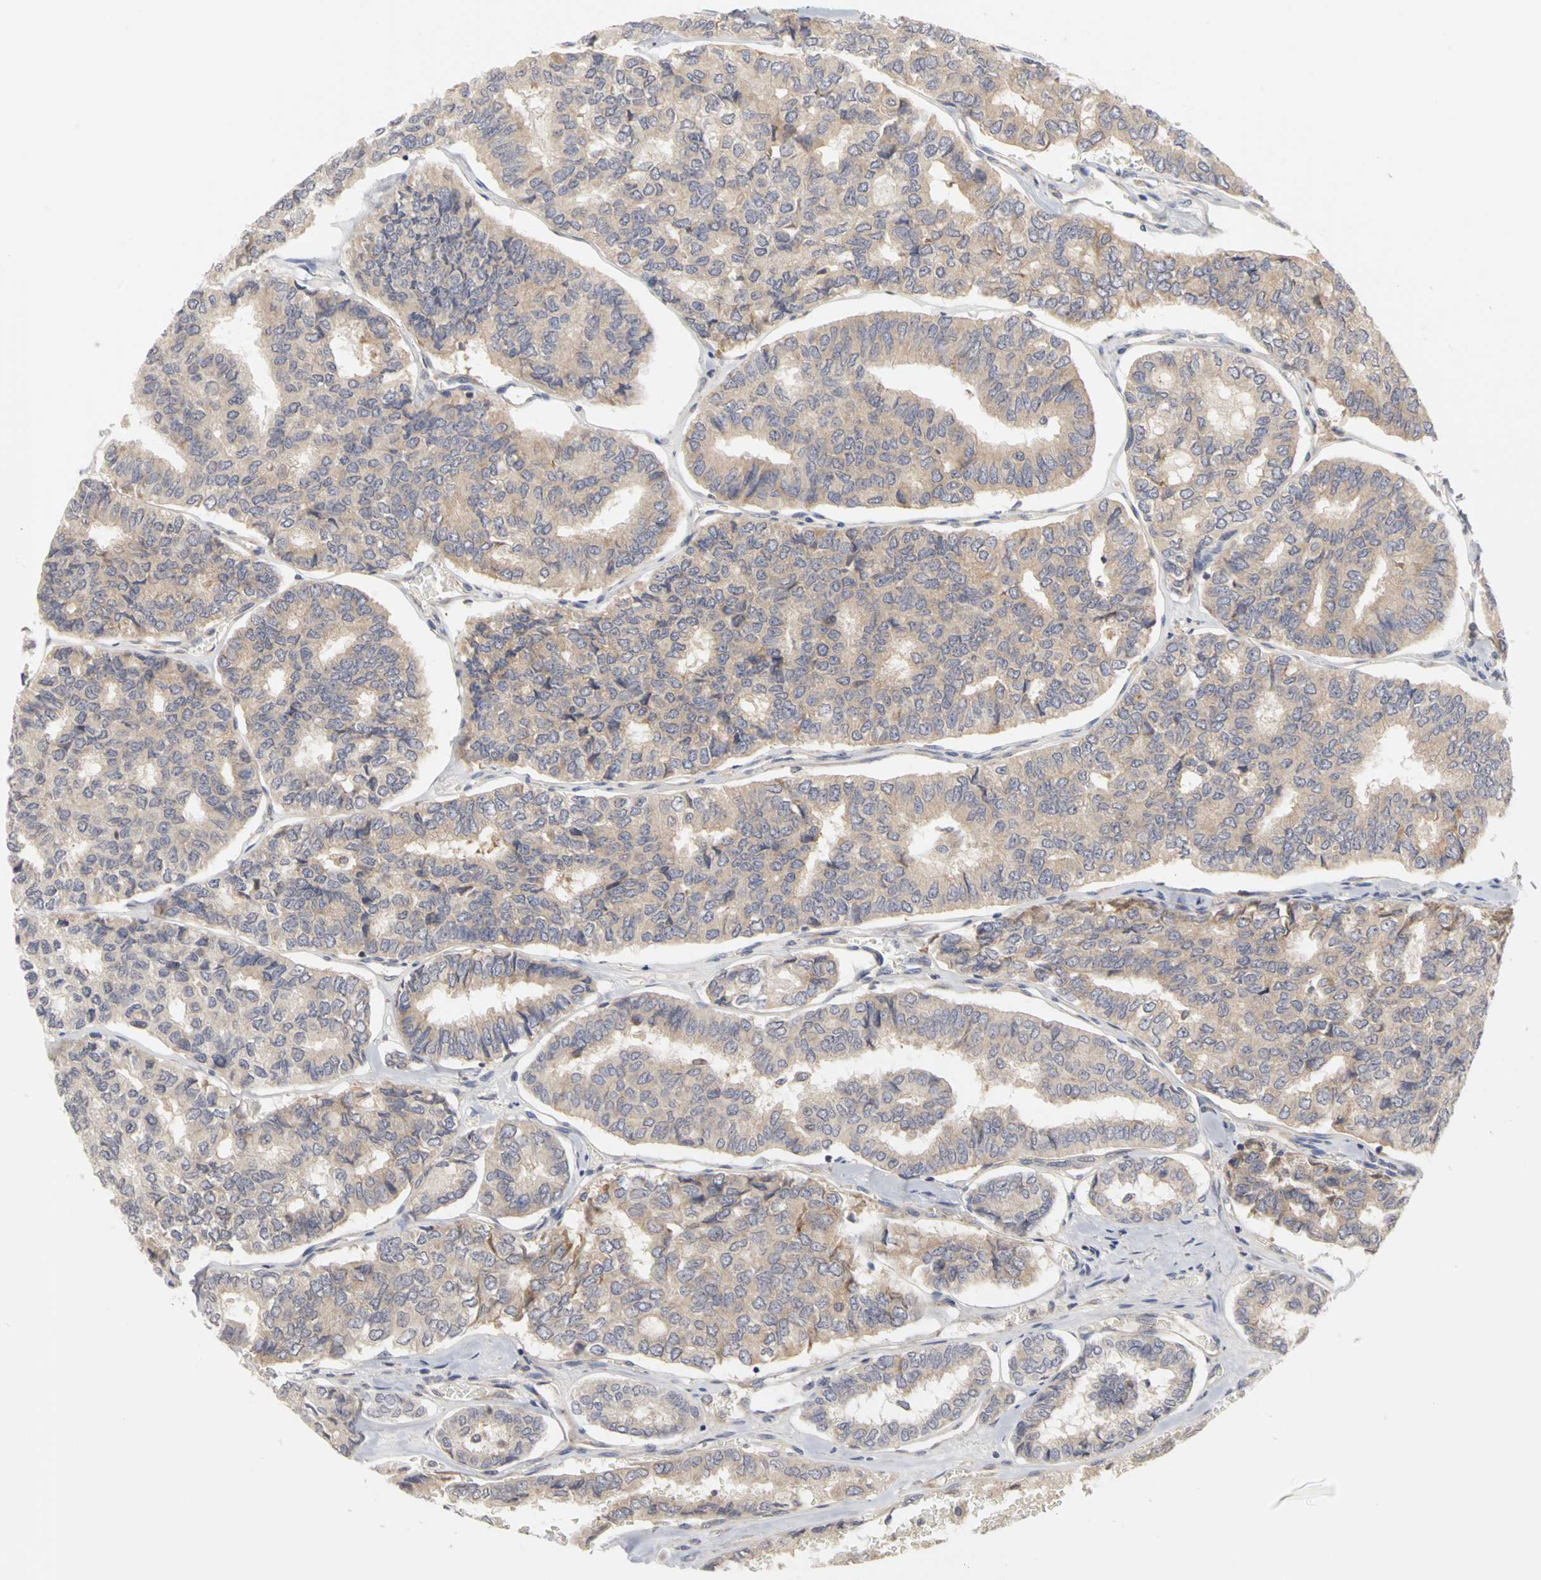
{"staining": {"intensity": "weak", "quantity": "25%-75%", "location": "cytoplasmic/membranous"}, "tissue": "thyroid cancer", "cell_type": "Tumor cells", "image_type": "cancer", "snomed": [{"axis": "morphology", "description": "Papillary adenocarcinoma, NOS"}, {"axis": "topography", "description": "Thyroid gland"}], "caption": "A brown stain labels weak cytoplasmic/membranous staining of a protein in human papillary adenocarcinoma (thyroid) tumor cells. The protein of interest is stained brown, and the nuclei are stained in blue (DAB (3,3'-diaminobenzidine) IHC with brightfield microscopy, high magnification).", "gene": "IRAK1", "patient": {"sex": "female", "age": 35}}